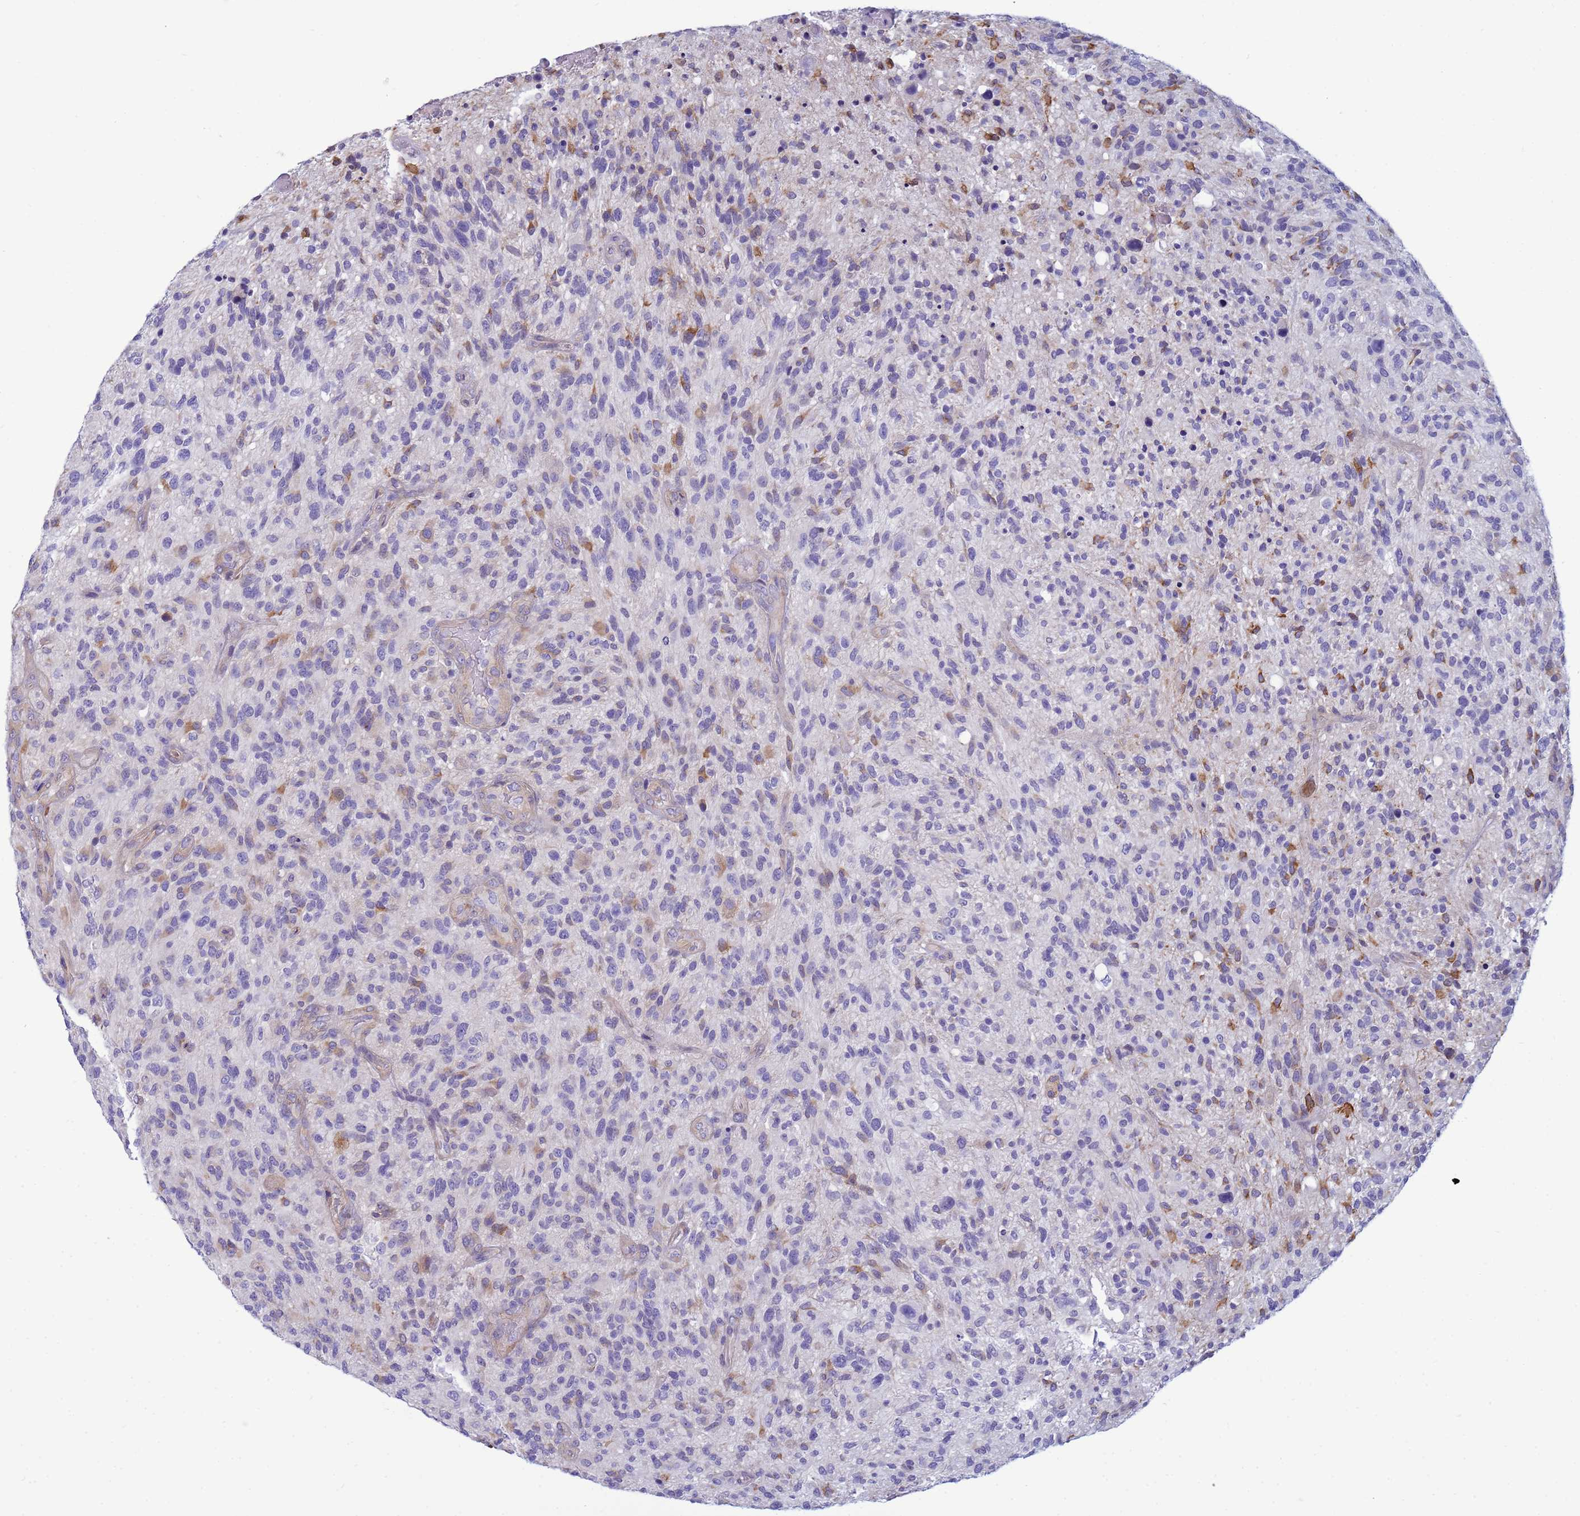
{"staining": {"intensity": "moderate", "quantity": "<25%", "location": "cytoplasmic/membranous"}, "tissue": "glioma", "cell_type": "Tumor cells", "image_type": "cancer", "snomed": [{"axis": "morphology", "description": "Glioma, malignant, High grade"}, {"axis": "topography", "description": "Brain"}], "caption": "IHC staining of glioma, which displays low levels of moderate cytoplasmic/membranous expression in approximately <25% of tumor cells indicating moderate cytoplasmic/membranous protein staining. The staining was performed using DAB (brown) for protein detection and nuclei were counterstained in hematoxylin (blue).", "gene": "TRPC6", "patient": {"sex": "male", "age": 47}}